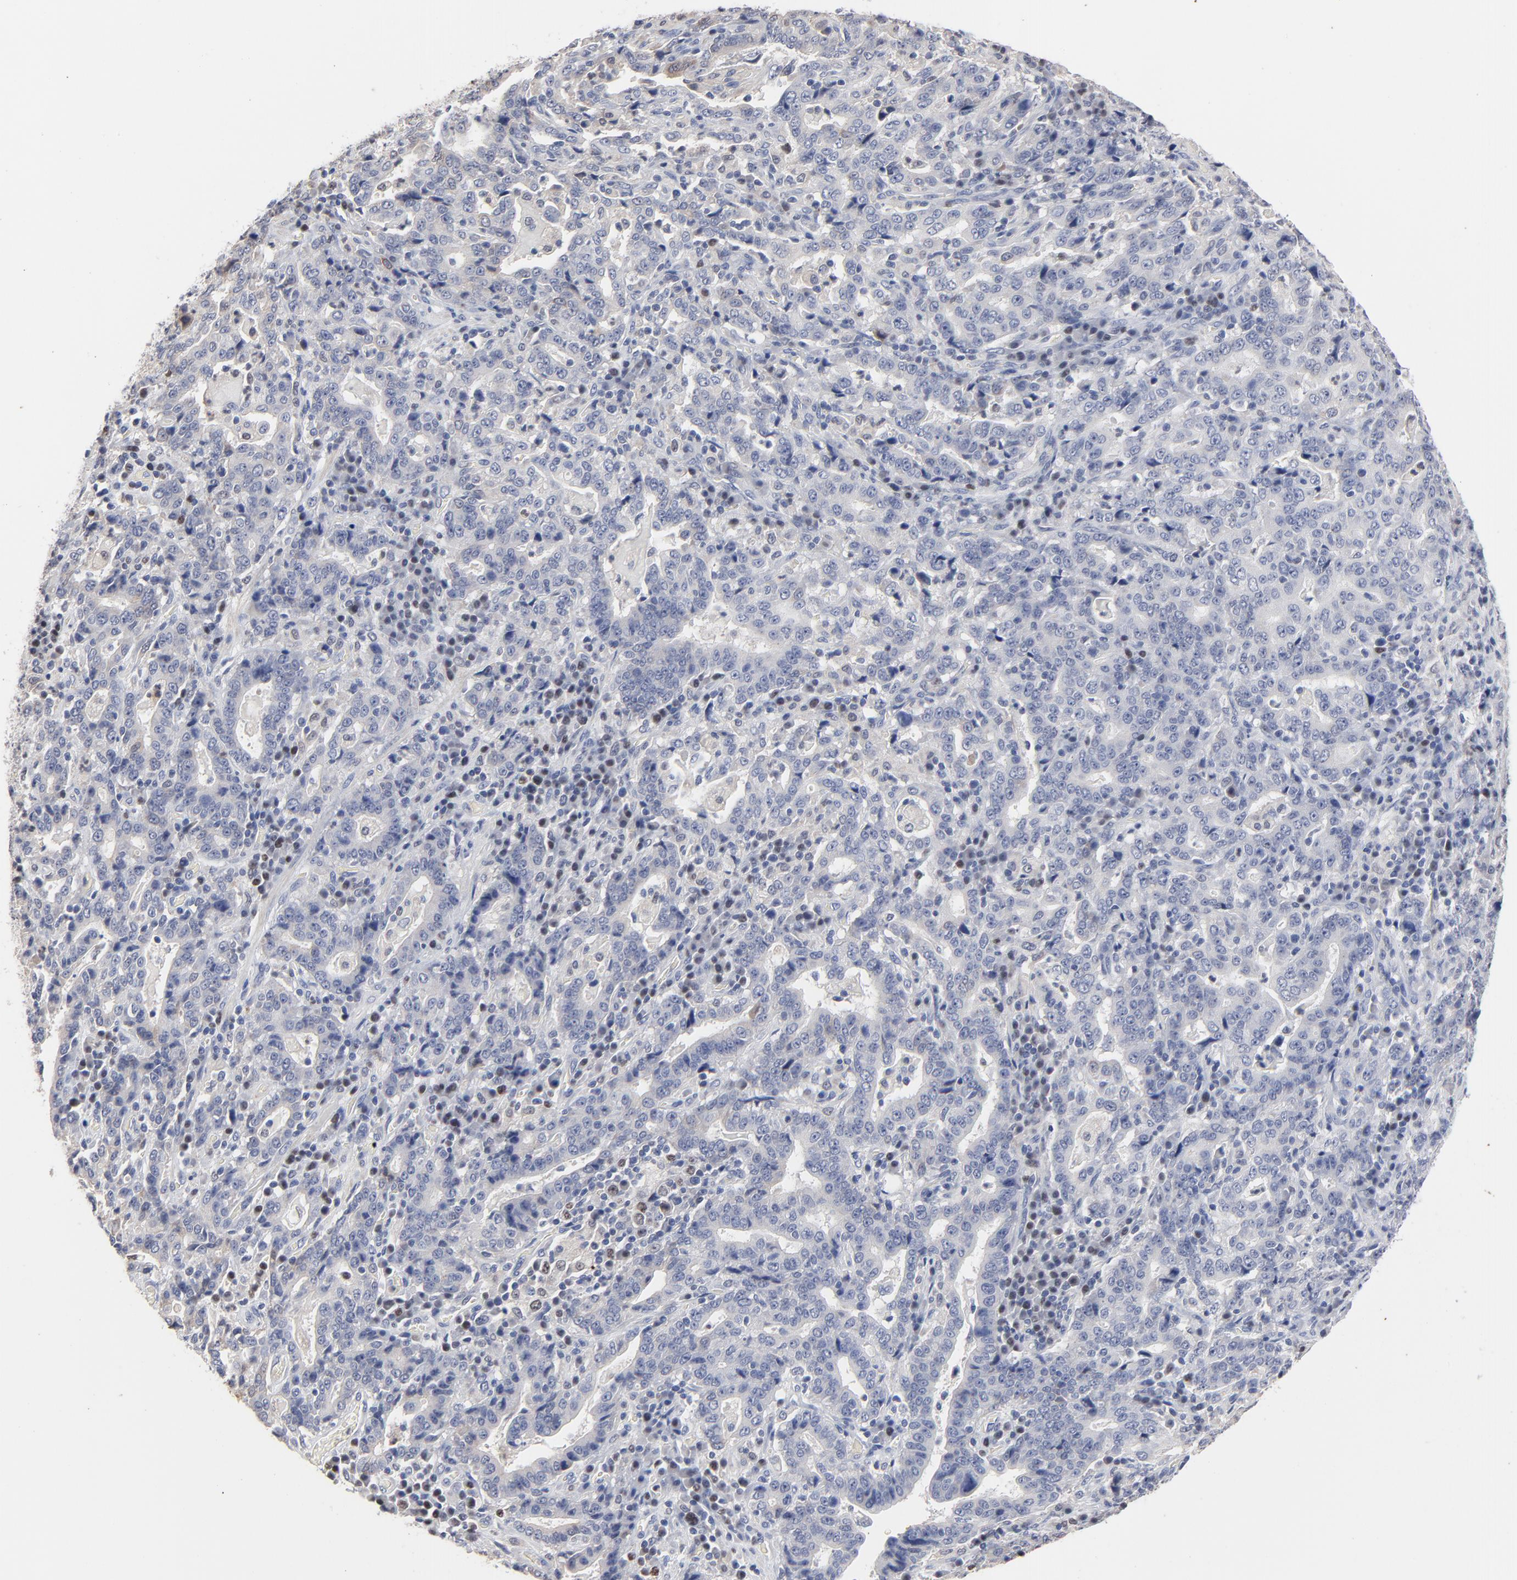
{"staining": {"intensity": "negative", "quantity": "none", "location": "none"}, "tissue": "stomach cancer", "cell_type": "Tumor cells", "image_type": "cancer", "snomed": [{"axis": "morphology", "description": "Normal tissue, NOS"}, {"axis": "morphology", "description": "Adenocarcinoma, NOS"}, {"axis": "topography", "description": "Stomach, upper"}, {"axis": "topography", "description": "Stomach"}], "caption": "DAB (3,3'-diaminobenzidine) immunohistochemical staining of stomach cancer (adenocarcinoma) shows no significant expression in tumor cells.", "gene": "AADAC", "patient": {"sex": "male", "age": 59}}